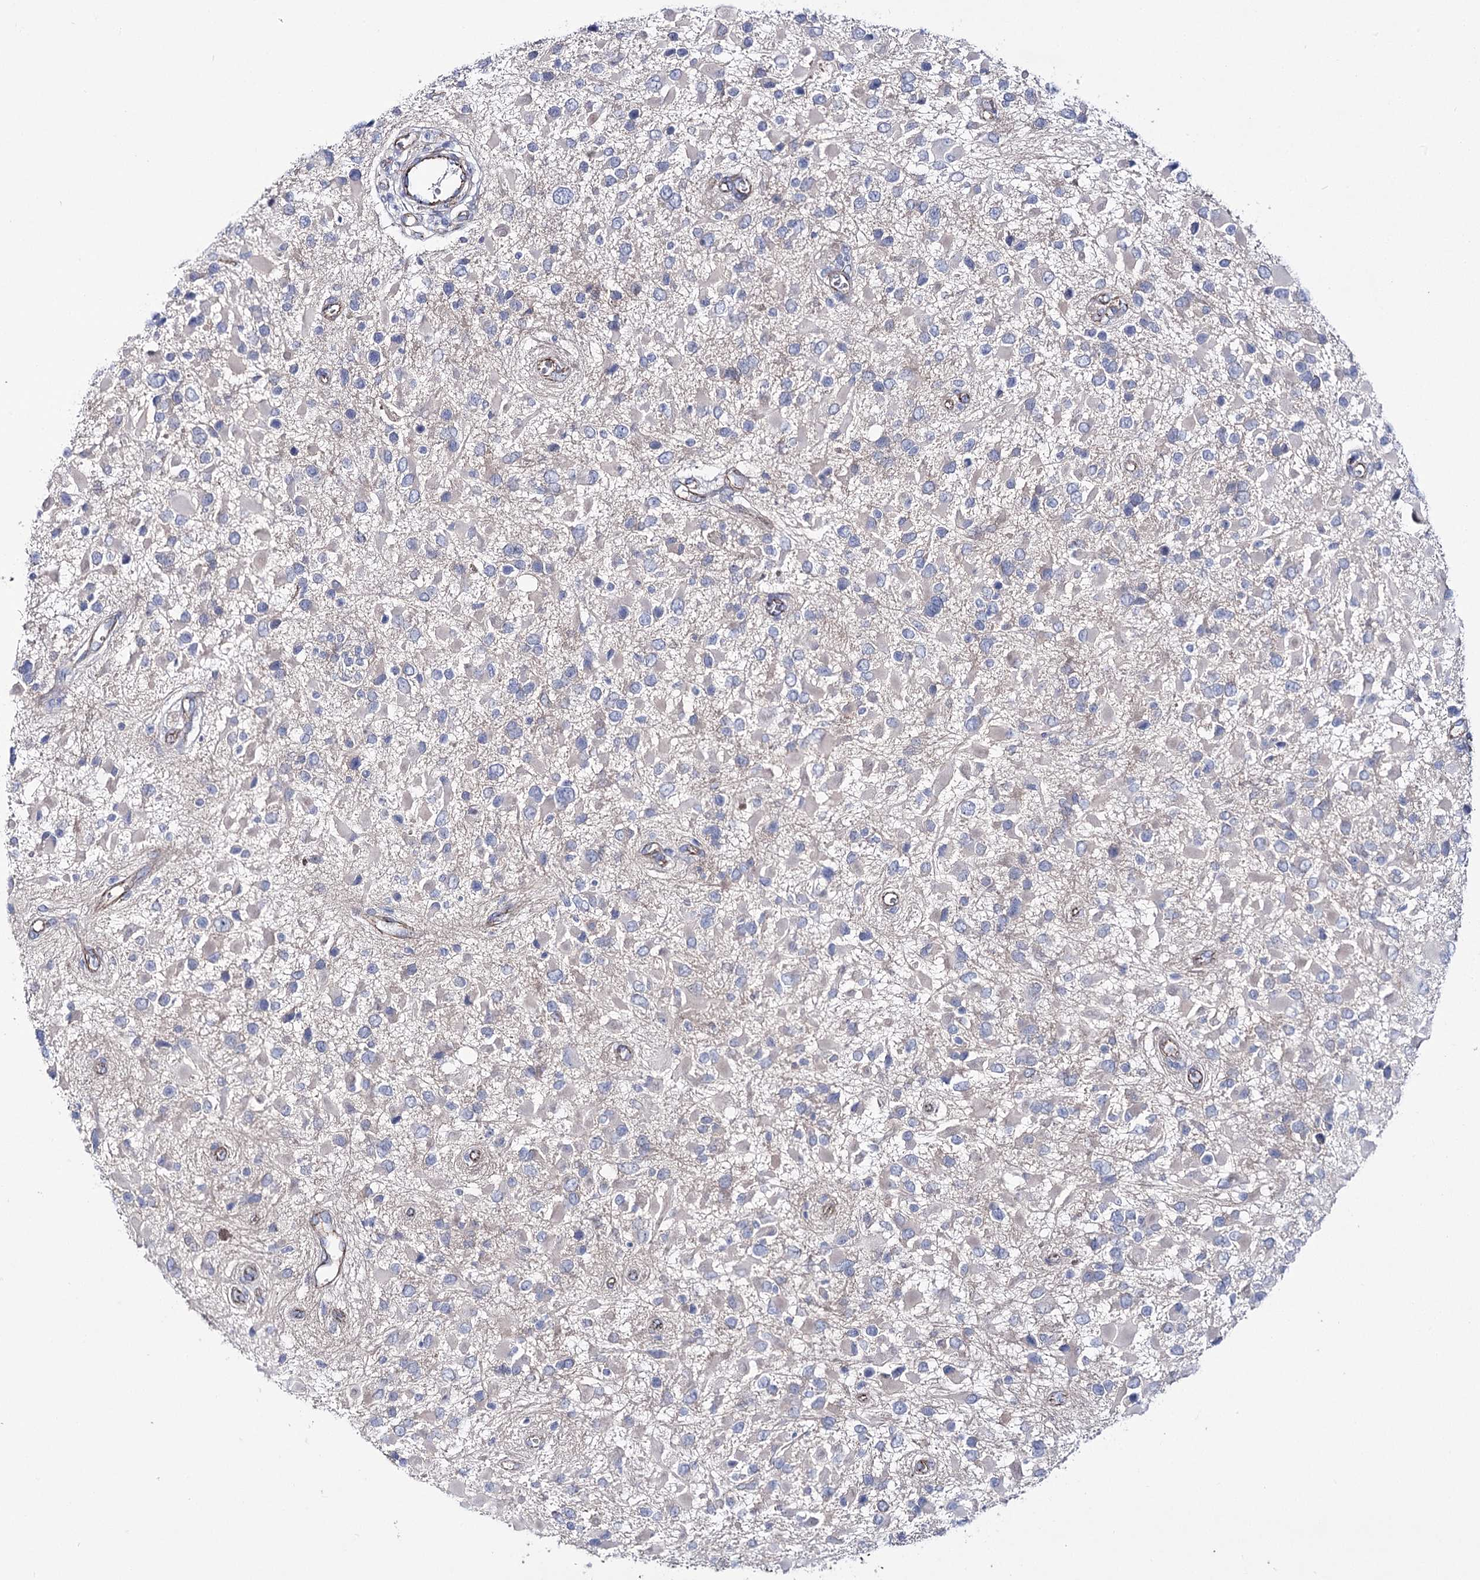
{"staining": {"intensity": "negative", "quantity": "none", "location": "none"}, "tissue": "glioma", "cell_type": "Tumor cells", "image_type": "cancer", "snomed": [{"axis": "morphology", "description": "Glioma, malignant, High grade"}, {"axis": "topography", "description": "Brain"}], "caption": "High power microscopy histopathology image of an immunohistochemistry histopathology image of glioma, revealing no significant positivity in tumor cells. Nuclei are stained in blue.", "gene": "NRAP", "patient": {"sex": "male", "age": 53}}